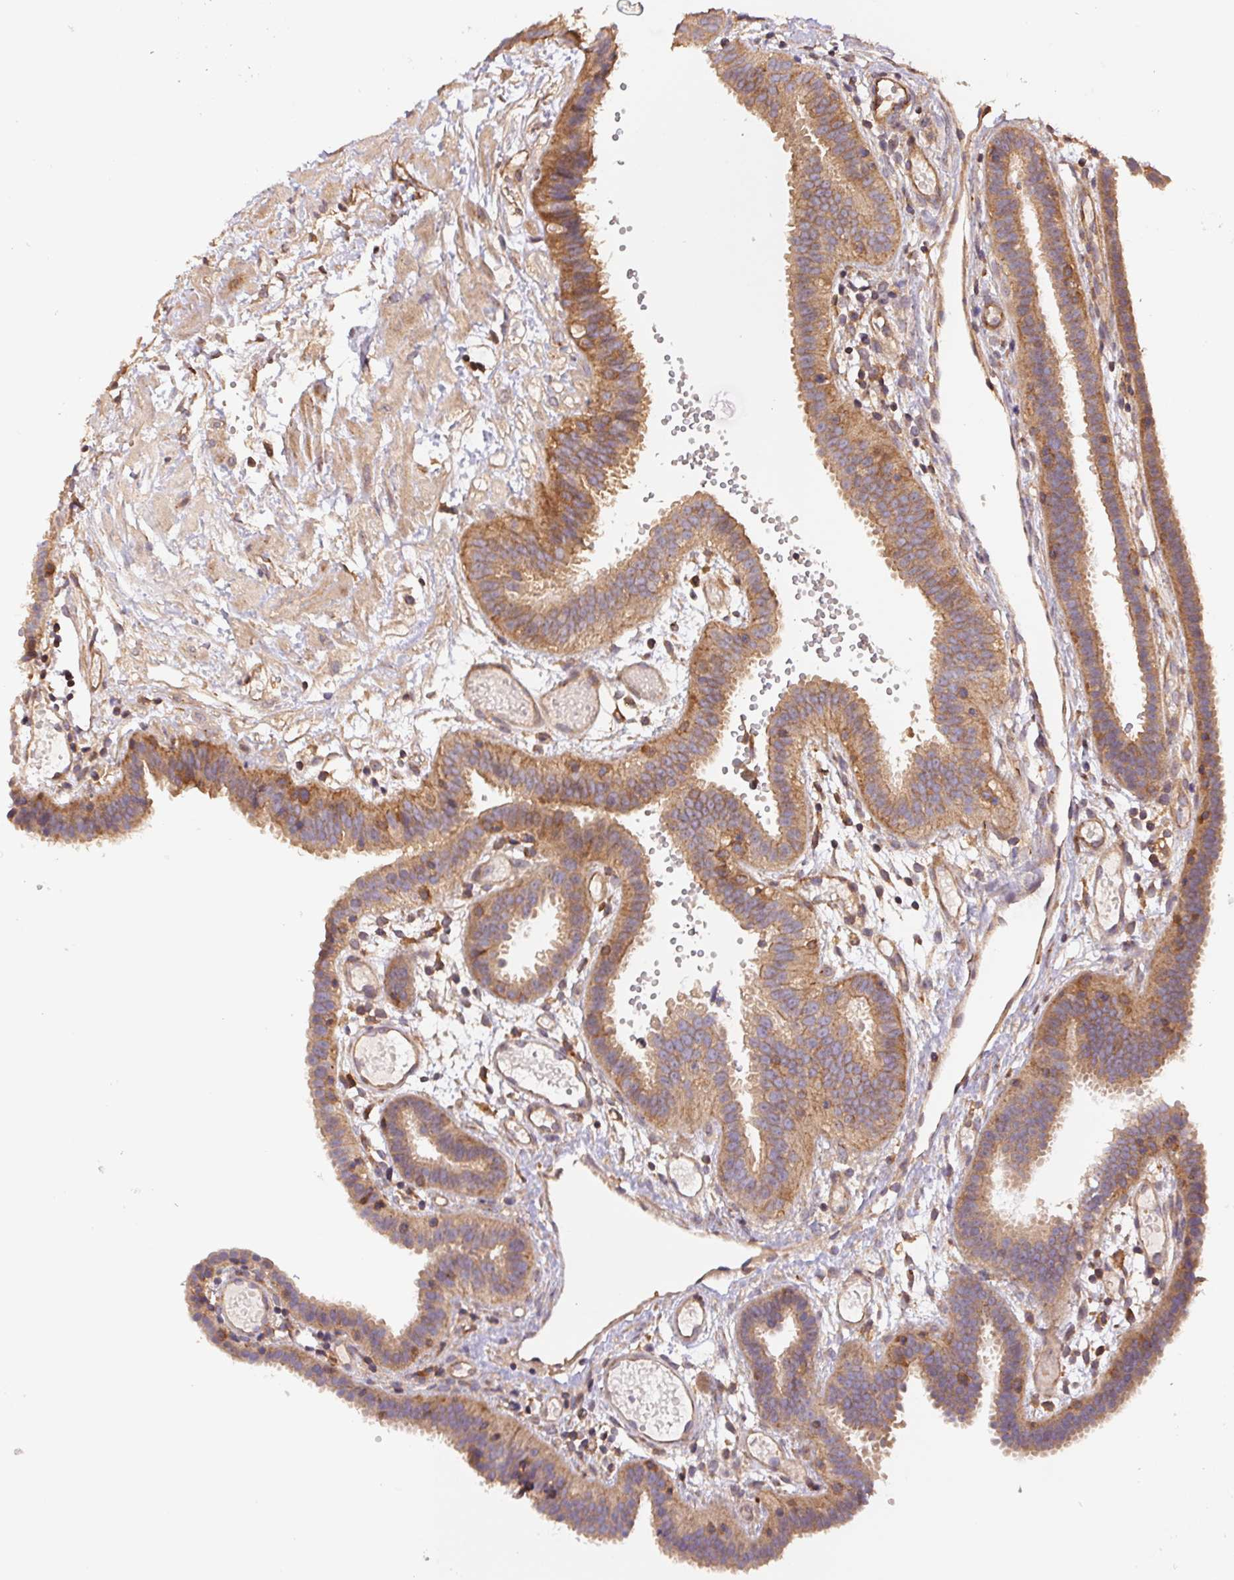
{"staining": {"intensity": "moderate", "quantity": "25%-75%", "location": "cytoplasmic/membranous"}, "tissue": "fallopian tube", "cell_type": "Glandular cells", "image_type": "normal", "snomed": [{"axis": "morphology", "description": "Normal tissue, NOS"}, {"axis": "topography", "description": "Fallopian tube"}], "caption": "High-power microscopy captured an immunohistochemistry micrograph of benign fallopian tube, revealing moderate cytoplasmic/membranous positivity in approximately 25%-75% of glandular cells. Immunohistochemistry stains the protein in brown and the nuclei are stained blue.", "gene": "MEX3D", "patient": {"sex": "female", "age": 37}}